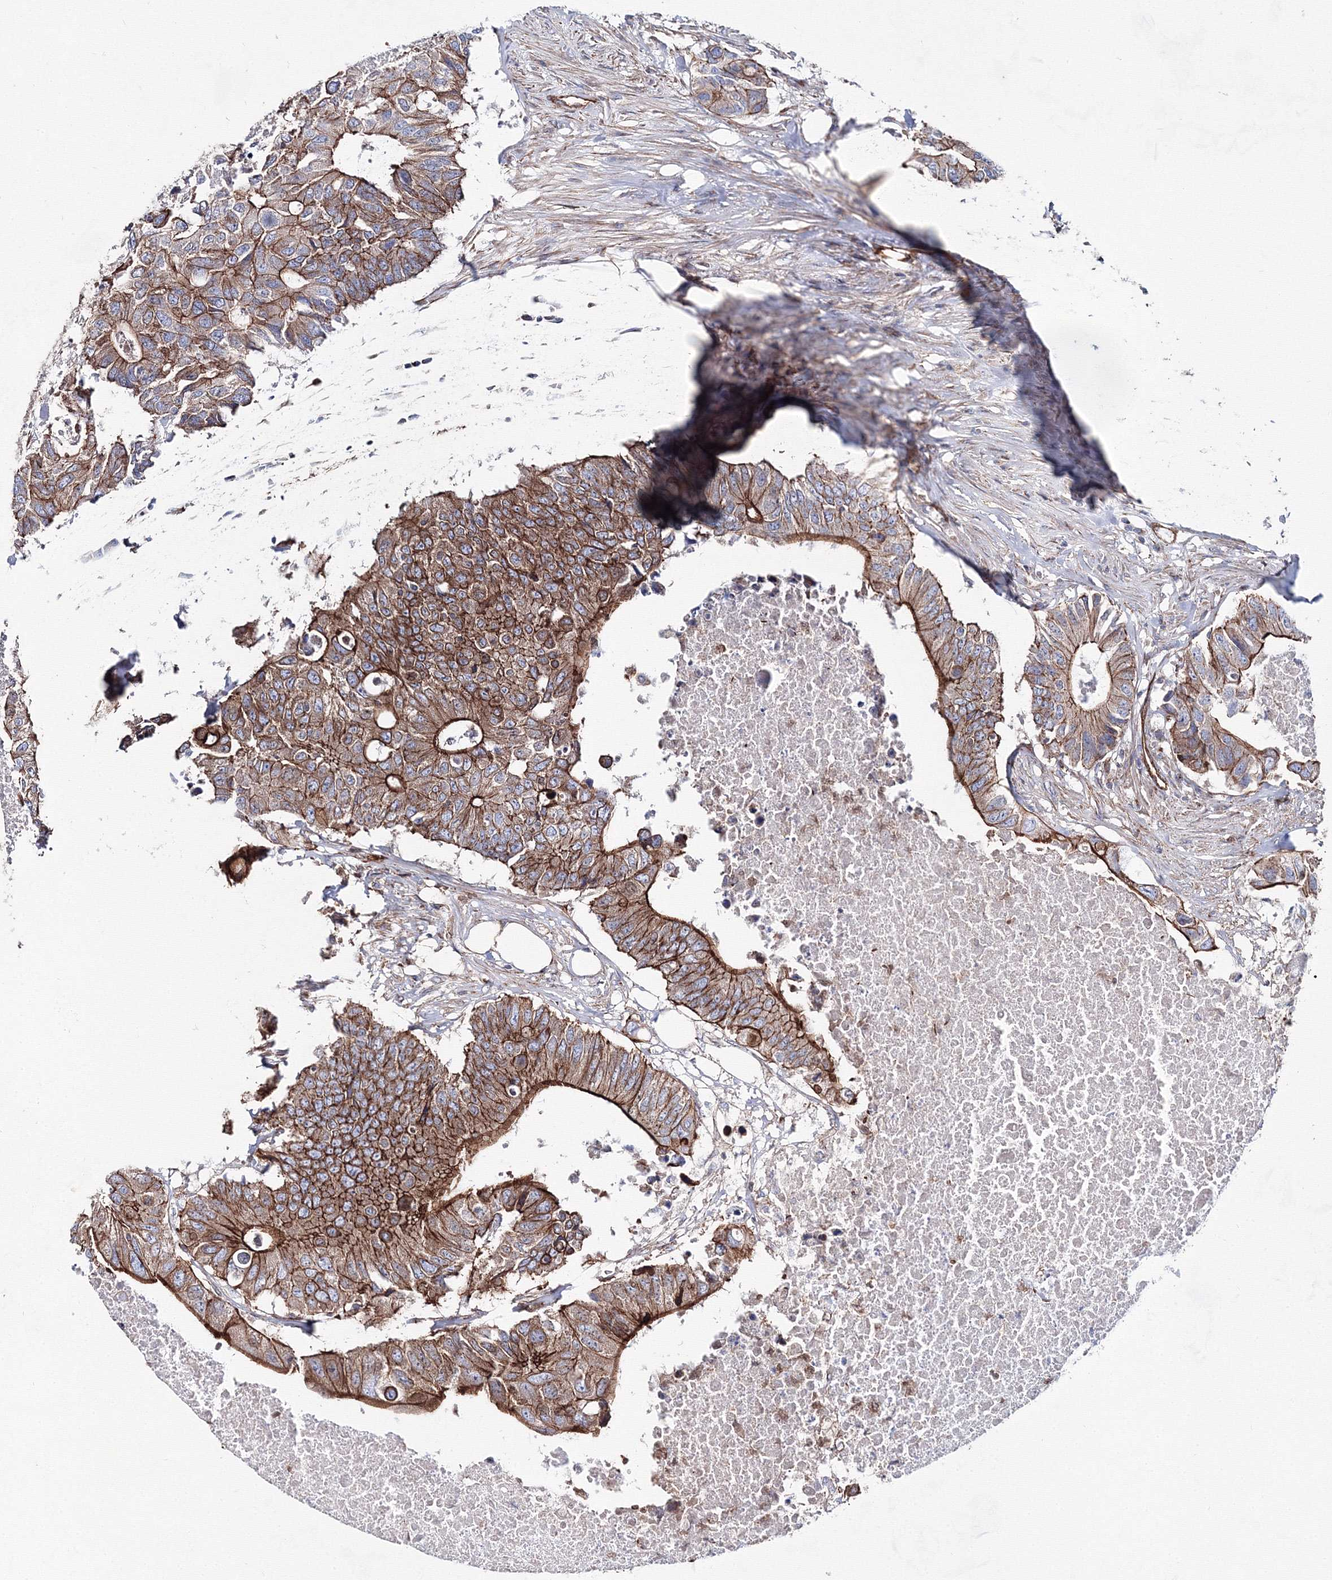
{"staining": {"intensity": "strong", "quantity": ">75%", "location": "cytoplasmic/membranous"}, "tissue": "colorectal cancer", "cell_type": "Tumor cells", "image_type": "cancer", "snomed": [{"axis": "morphology", "description": "Adenocarcinoma, NOS"}, {"axis": "topography", "description": "Colon"}], "caption": "A brown stain highlights strong cytoplasmic/membranous staining of a protein in adenocarcinoma (colorectal) tumor cells.", "gene": "ANKRD37", "patient": {"sex": "male", "age": 71}}